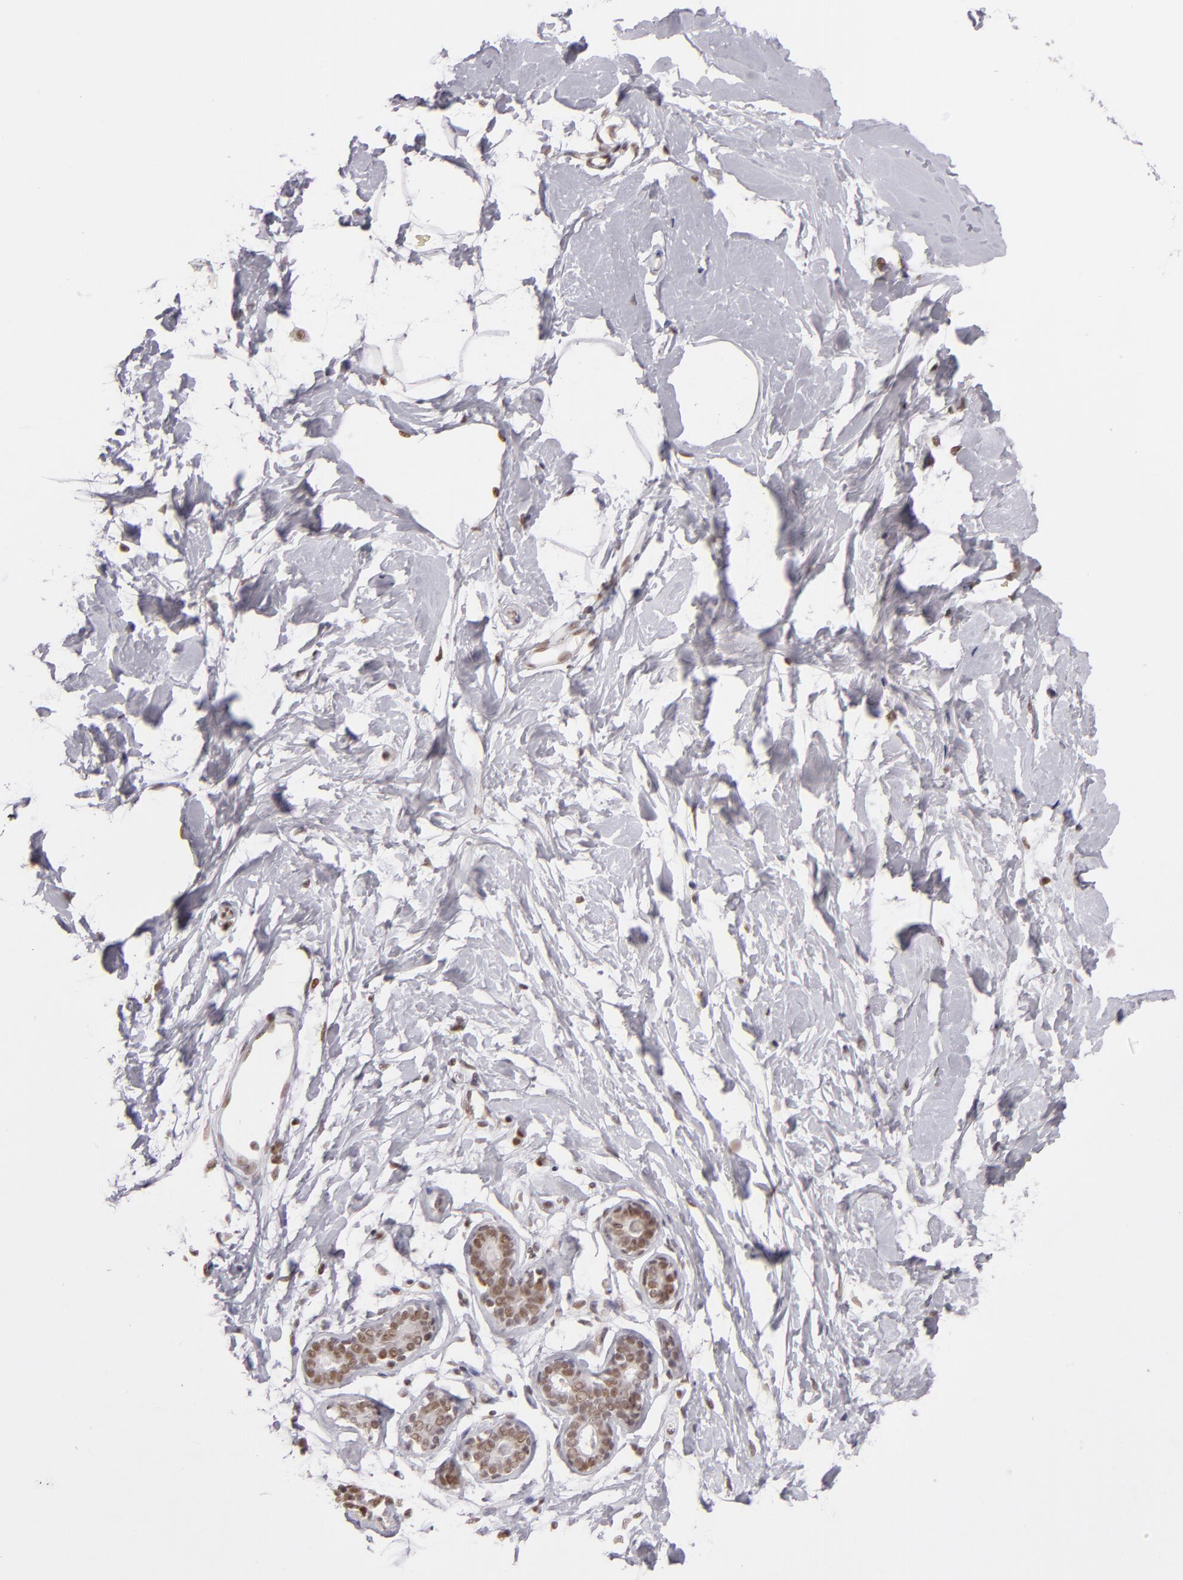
{"staining": {"intensity": "moderate", "quantity": ">75%", "location": "nuclear"}, "tissue": "breast", "cell_type": "Adipocytes", "image_type": "normal", "snomed": [{"axis": "morphology", "description": "Normal tissue, NOS"}, {"axis": "topography", "description": "Breast"}], "caption": "Immunohistochemistry (IHC) micrograph of unremarkable breast: human breast stained using IHC displays medium levels of moderate protein expression localized specifically in the nuclear of adipocytes, appearing as a nuclear brown color.", "gene": "INTS6", "patient": {"sex": "female", "age": 23}}